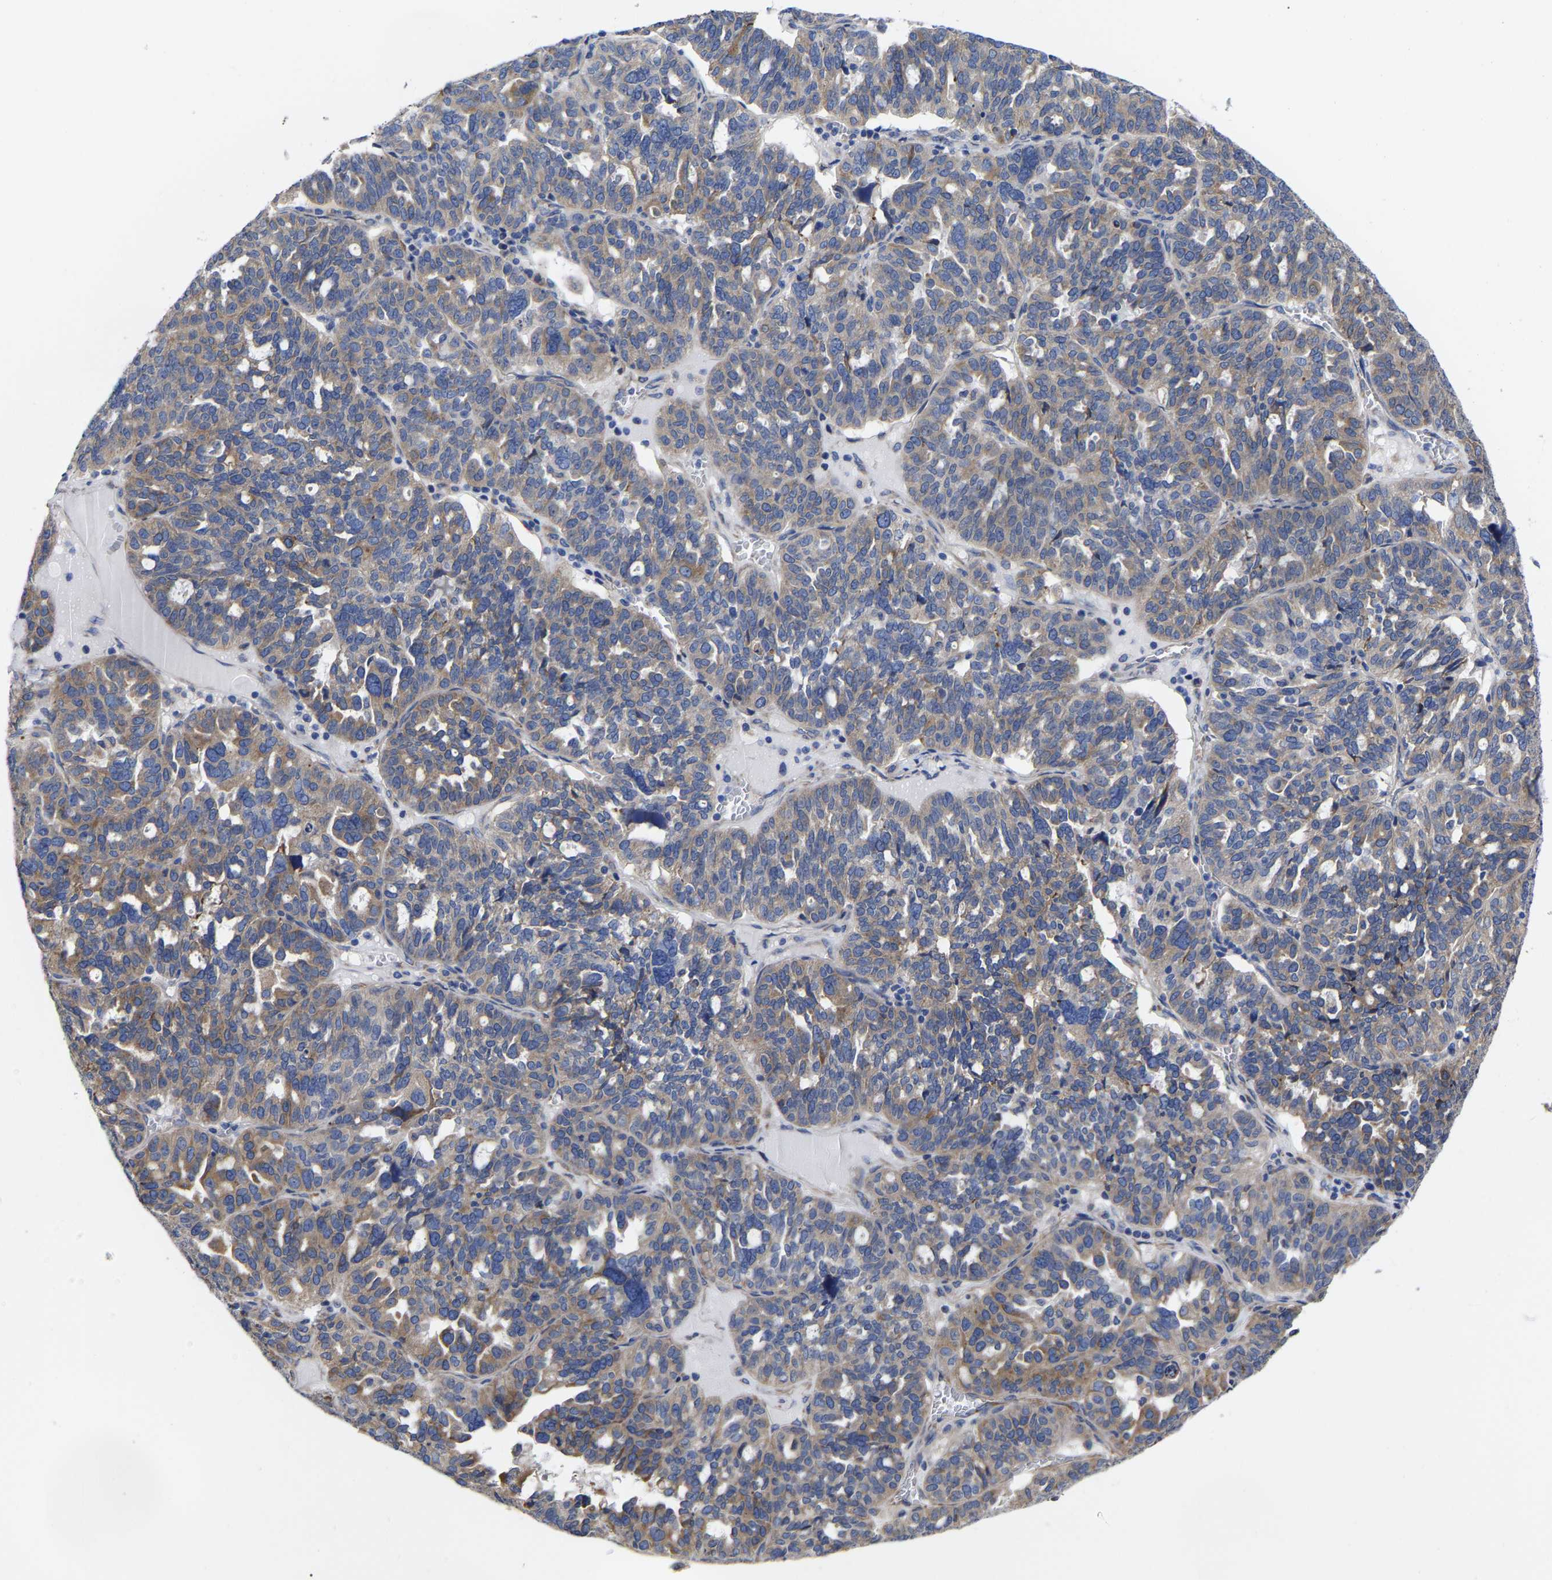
{"staining": {"intensity": "moderate", "quantity": "25%-75%", "location": "cytoplasmic/membranous"}, "tissue": "ovarian cancer", "cell_type": "Tumor cells", "image_type": "cancer", "snomed": [{"axis": "morphology", "description": "Cystadenocarcinoma, serous, NOS"}, {"axis": "topography", "description": "Ovary"}], "caption": "Moderate cytoplasmic/membranous expression for a protein is seen in about 25%-75% of tumor cells of ovarian cancer using immunohistochemistry (IHC).", "gene": "CFAP298", "patient": {"sex": "female", "age": 59}}